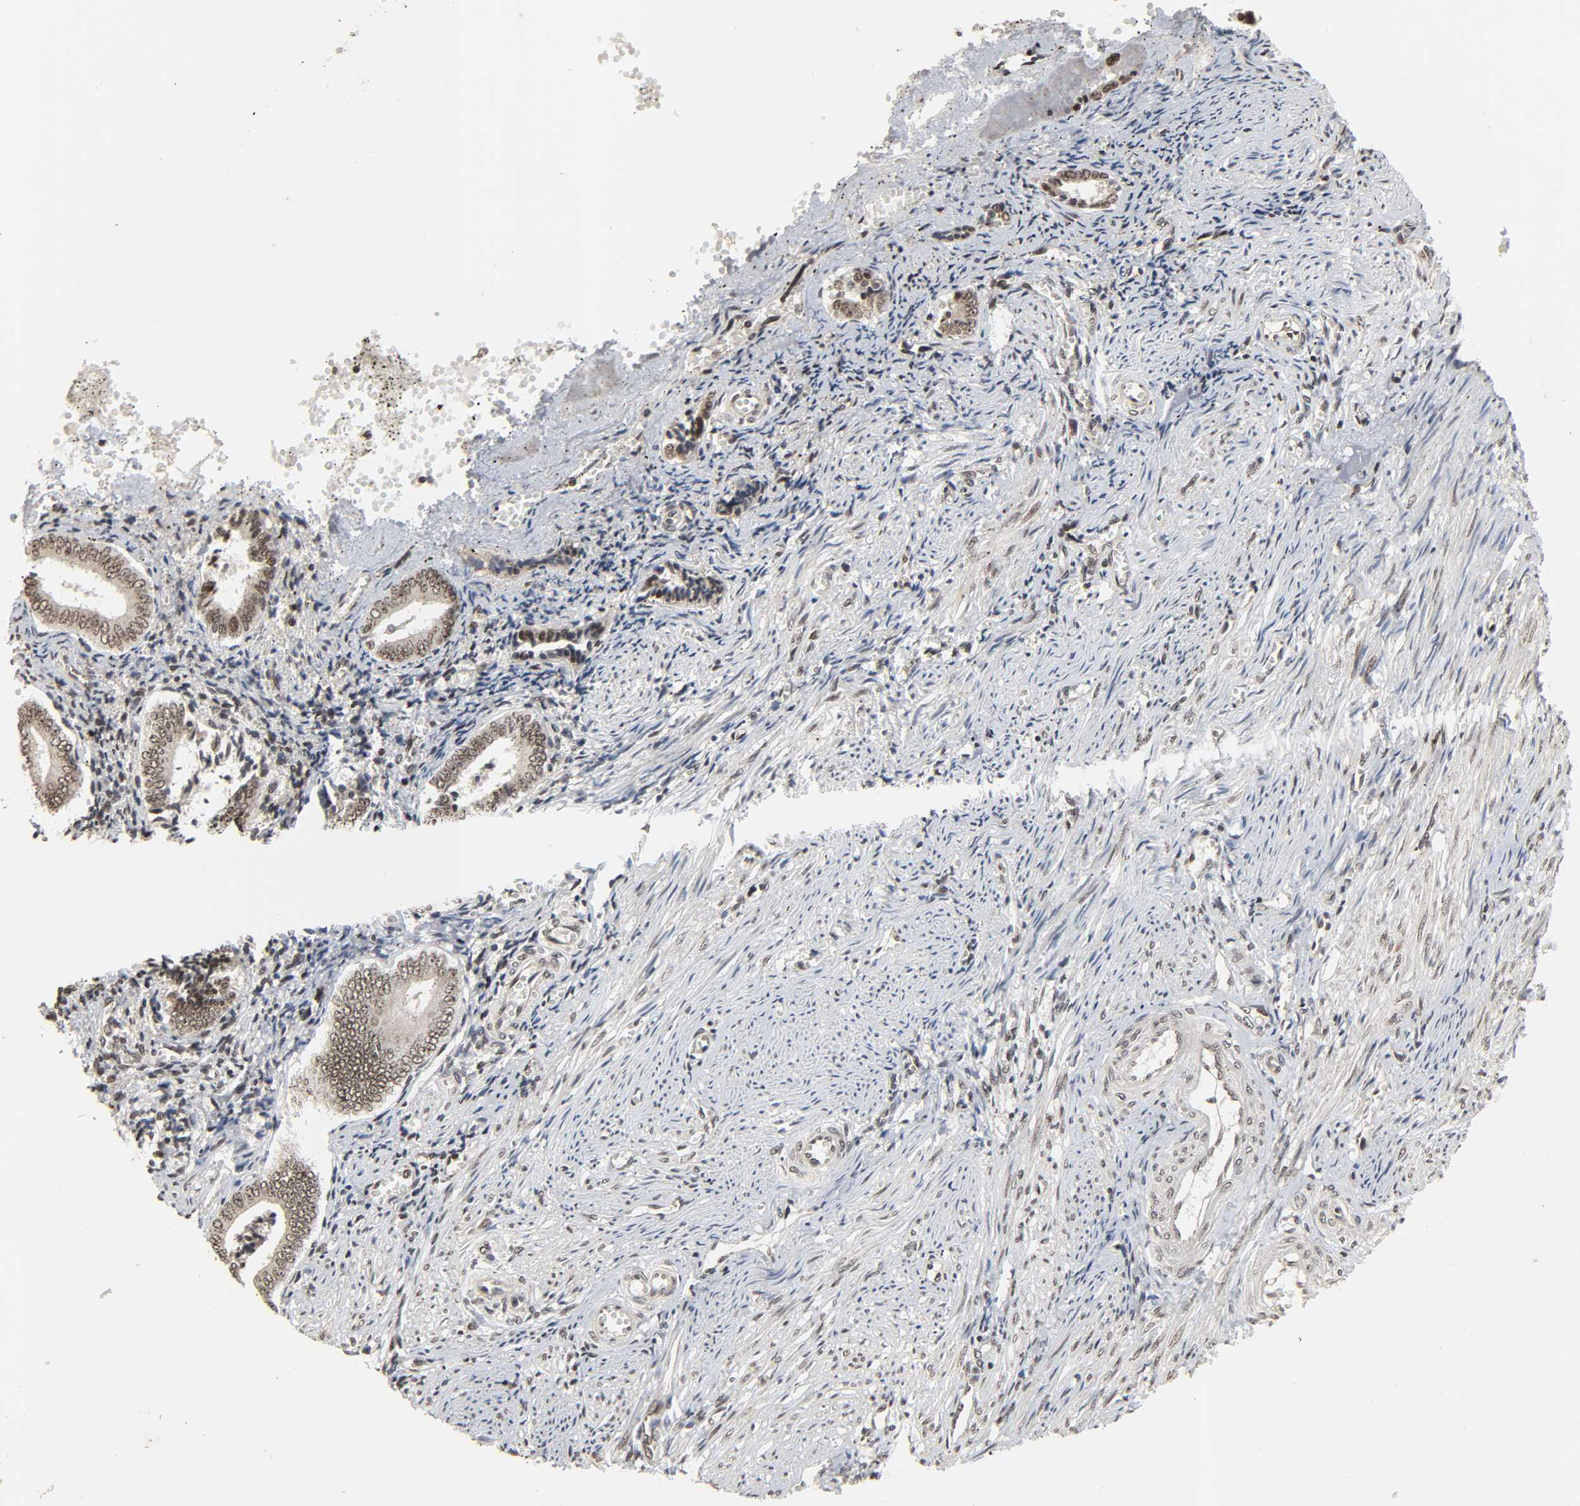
{"staining": {"intensity": "moderate", "quantity": "25%-75%", "location": "nuclear"}, "tissue": "endometrium", "cell_type": "Cells in endometrial stroma", "image_type": "normal", "snomed": [{"axis": "morphology", "description": "Normal tissue, NOS"}, {"axis": "topography", "description": "Endometrium"}], "caption": "IHC staining of normal endometrium, which displays medium levels of moderate nuclear staining in about 25%-75% of cells in endometrial stroma indicating moderate nuclear protein staining. The staining was performed using DAB (brown) for protein detection and nuclei were counterstained in hematoxylin (blue).", "gene": "XRCC1", "patient": {"sex": "female", "age": 42}}